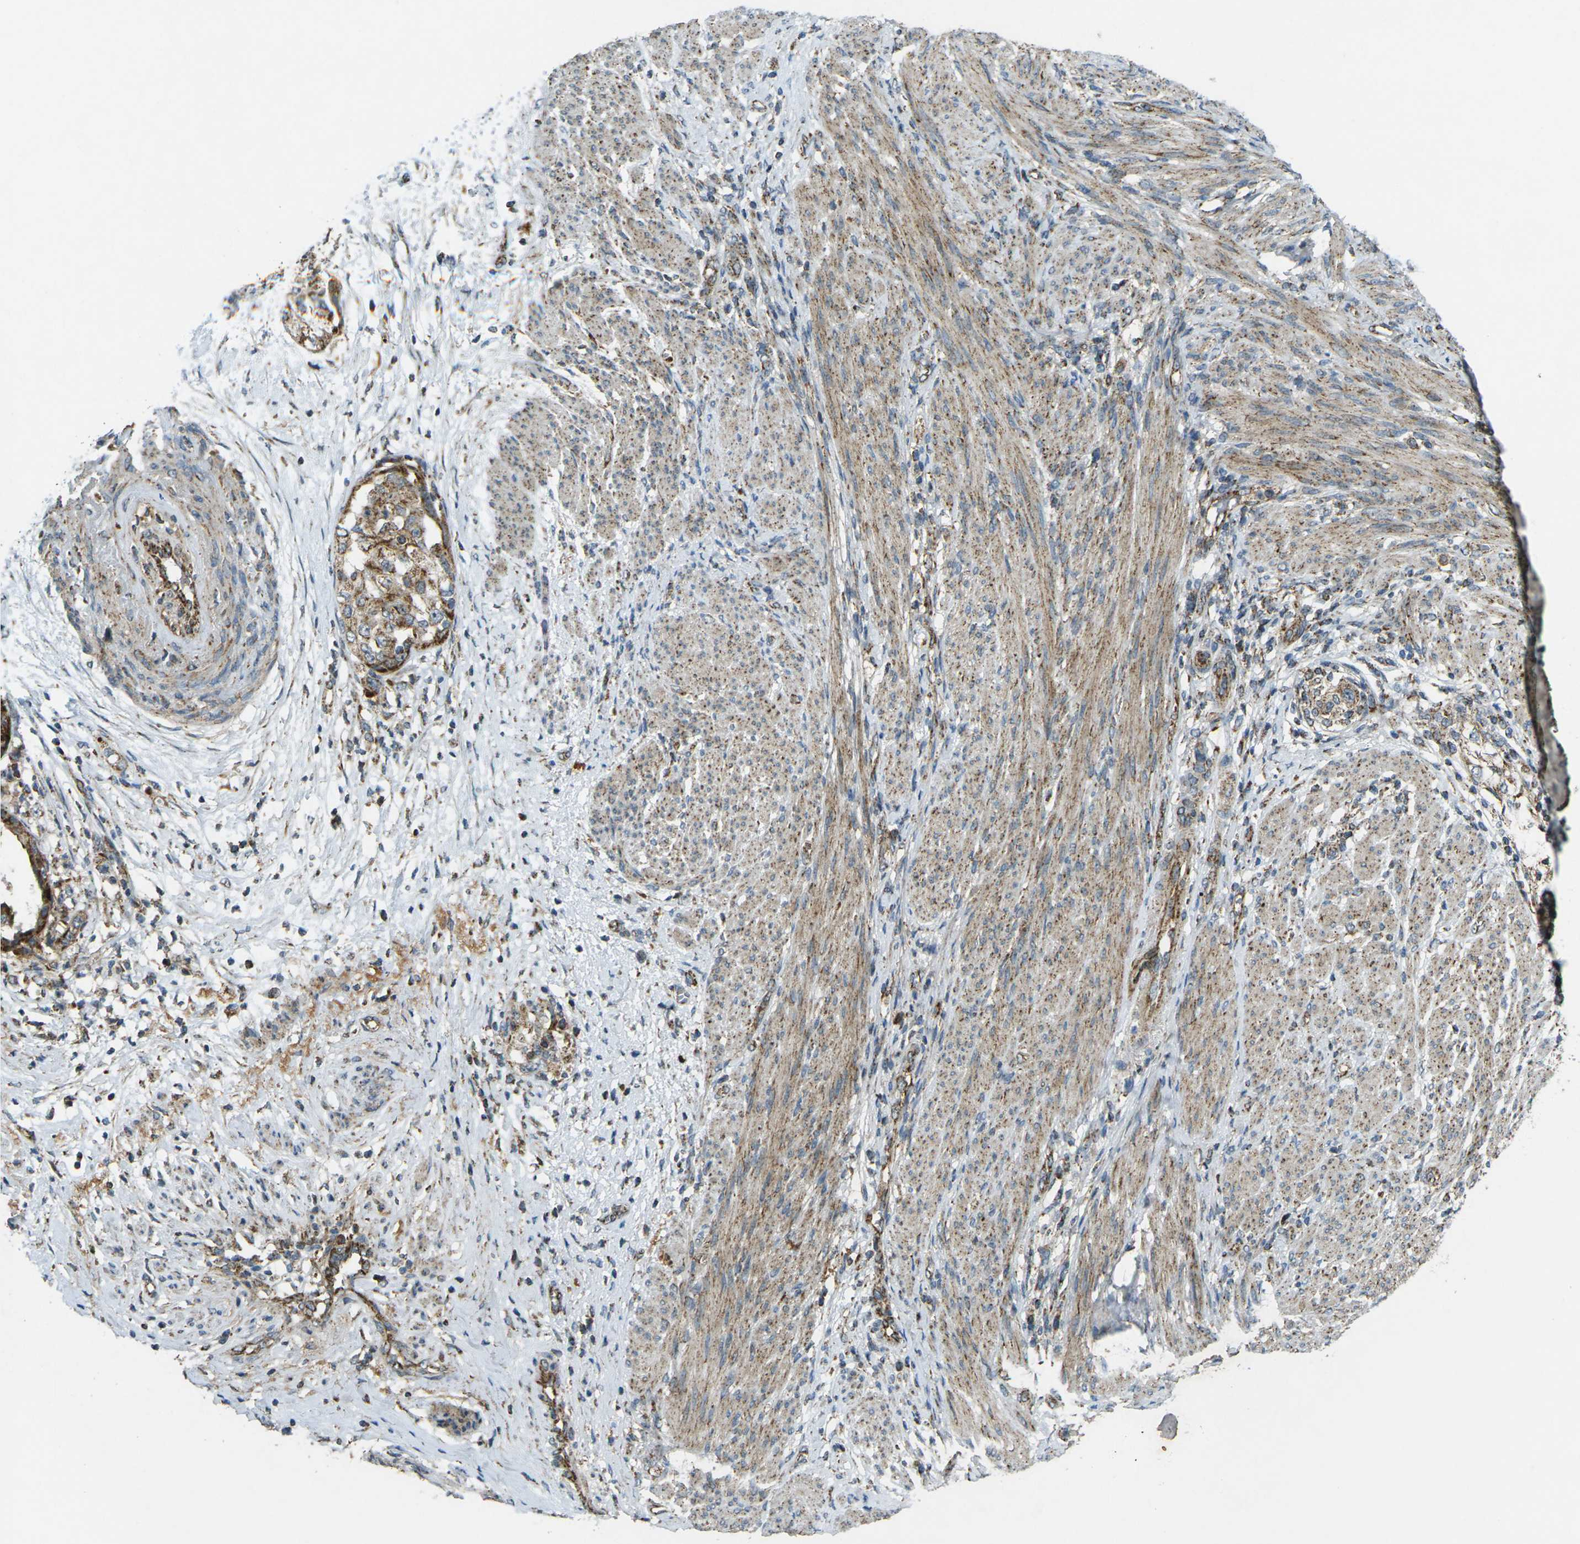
{"staining": {"intensity": "moderate", "quantity": ">75%", "location": "cytoplasmic/membranous"}, "tissue": "endometrial cancer", "cell_type": "Tumor cells", "image_type": "cancer", "snomed": [{"axis": "morphology", "description": "Adenocarcinoma, NOS"}, {"axis": "topography", "description": "Endometrium"}], "caption": "A high-resolution photomicrograph shows IHC staining of endometrial cancer (adenocarcinoma), which demonstrates moderate cytoplasmic/membranous positivity in approximately >75% of tumor cells.", "gene": "IGF1R", "patient": {"sex": "female", "age": 85}}